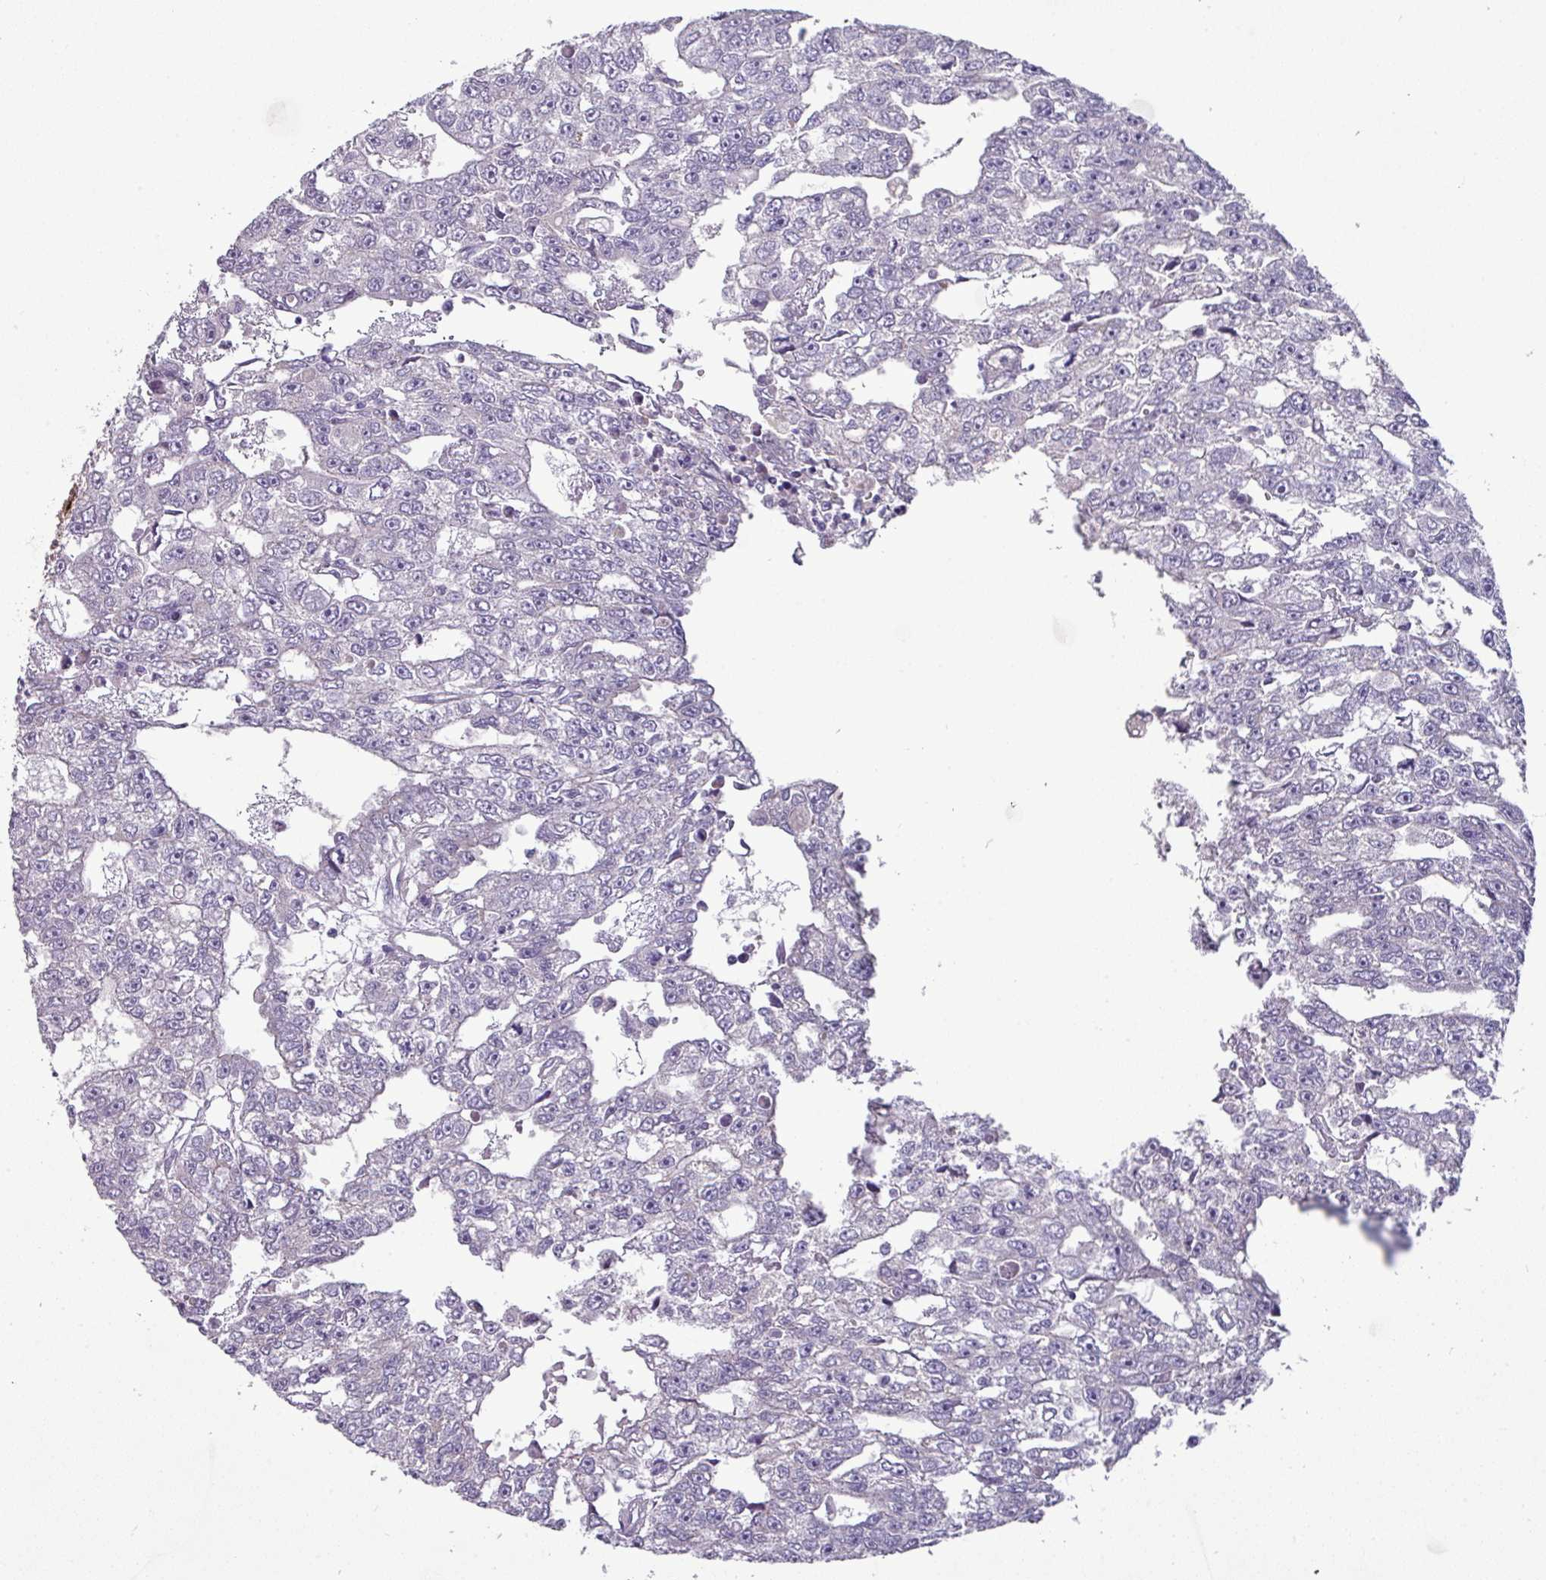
{"staining": {"intensity": "negative", "quantity": "none", "location": "none"}, "tissue": "testis cancer", "cell_type": "Tumor cells", "image_type": "cancer", "snomed": [{"axis": "morphology", "description": "Carcinoma, Embryonal, NOS"}, {"axis": "topography", "description": "Testis"}], "caption": "Immunohistochemical staining of testis cancer (embryonal carcinoma) displays no significant positivity in tumor cells.", "gene": "TRAPPC1", "patient": {"sex": "male", "age": 20}}